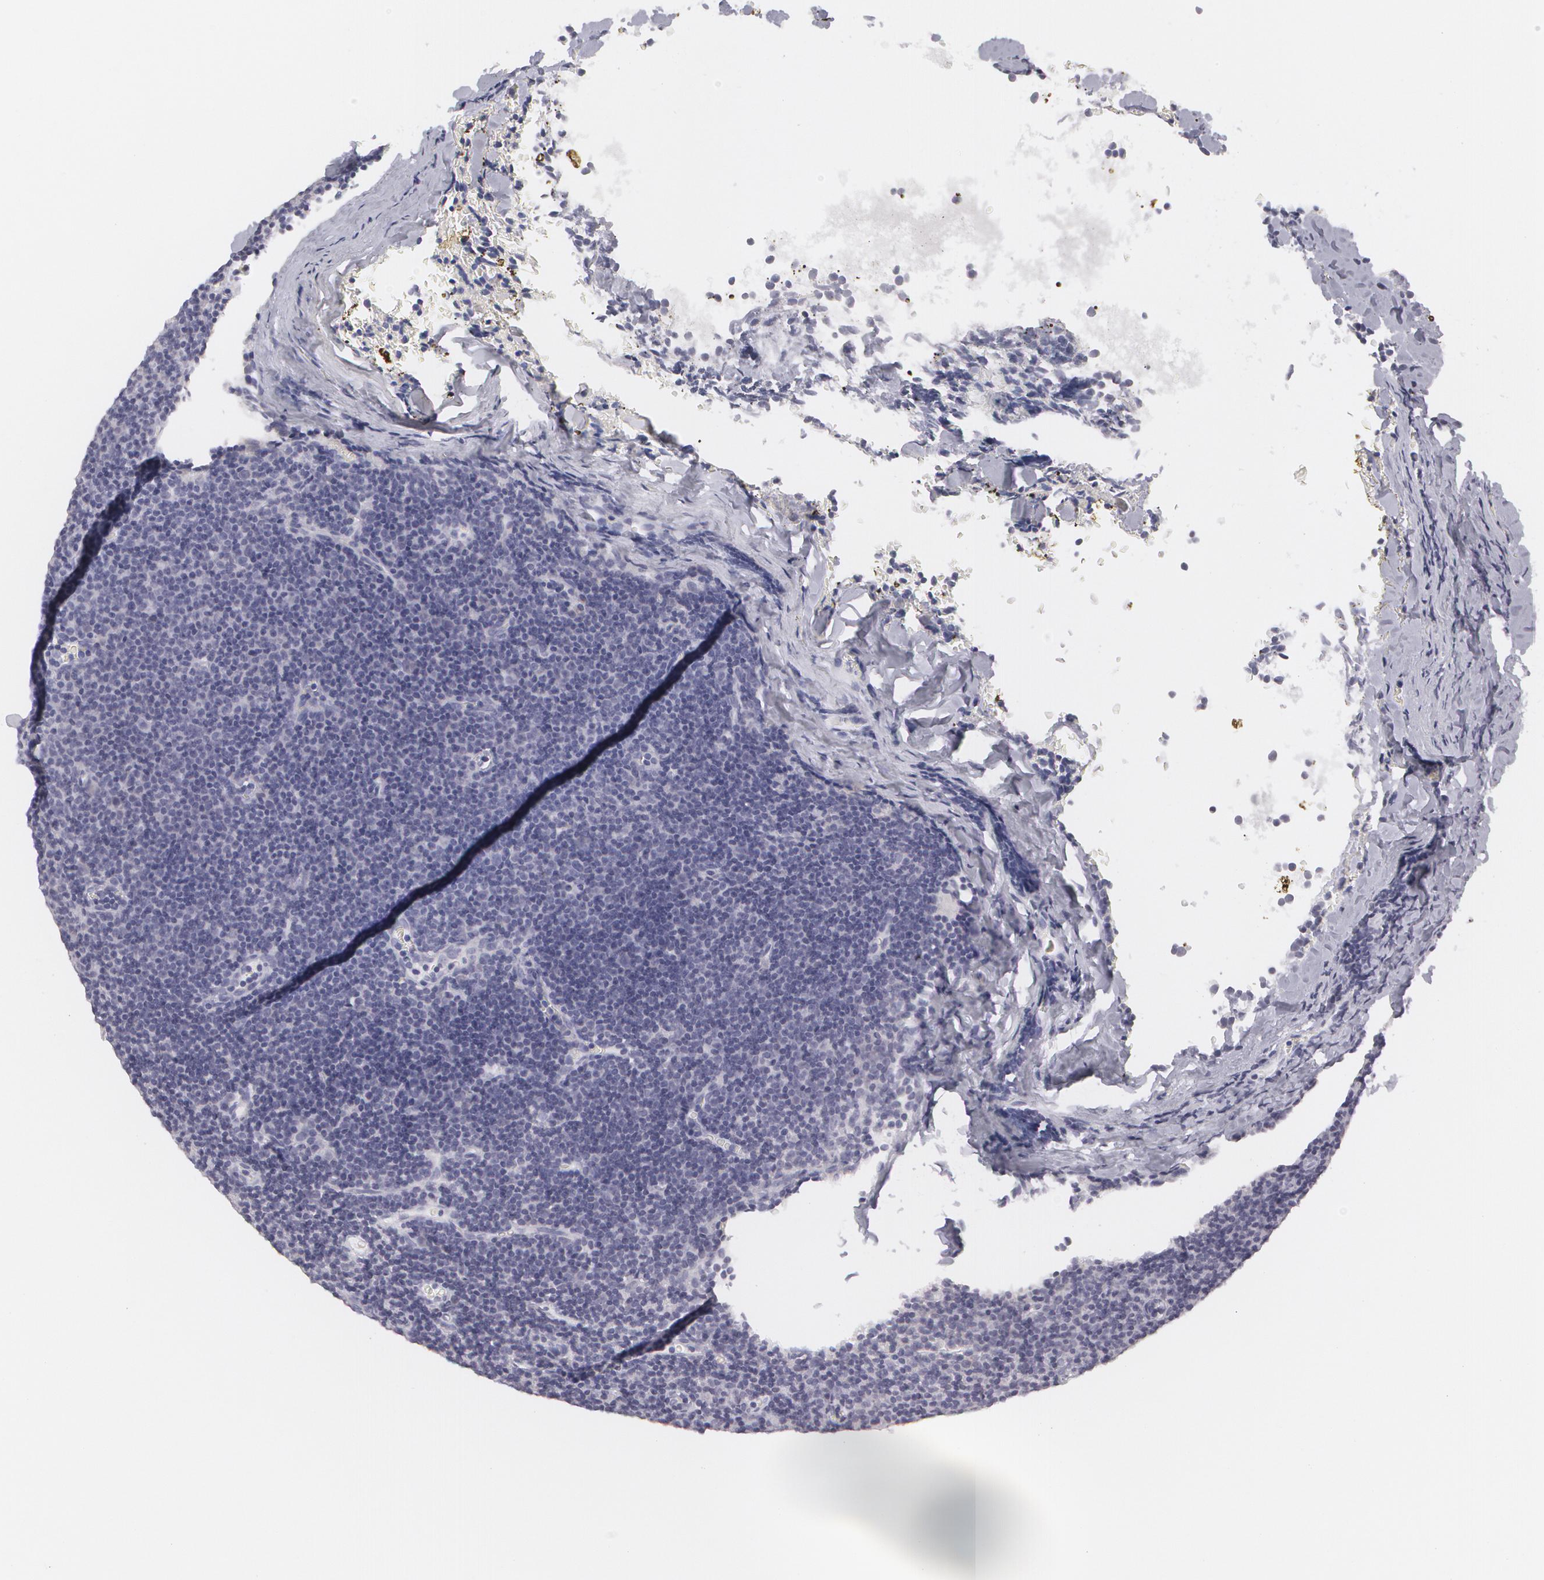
{"staining": {"intensity": "negative", "quantity": "none", "location": "none"}, "tissue": "lymphoma", "cell_type": "Tumor cells", "image_type": "cancer", "snomed": [{"axis": "morphology", "description": "Malignant lymphoma, non-Hodgkin's type, Low grade"}, {"axis": "topography", "description": "Lymph node"}], "caption": "High magnification brightfield microscopy of malignant lymphoma, non-Hodgkin's type (low-grade) stained with DAB (3,3'-diaminobenzidine) (brown) and counterstained with hematoxylin (blue): tumor cells show no significant staining.", "gene": "MBNL3", "patient": {"sex": "male", "age": 57}}